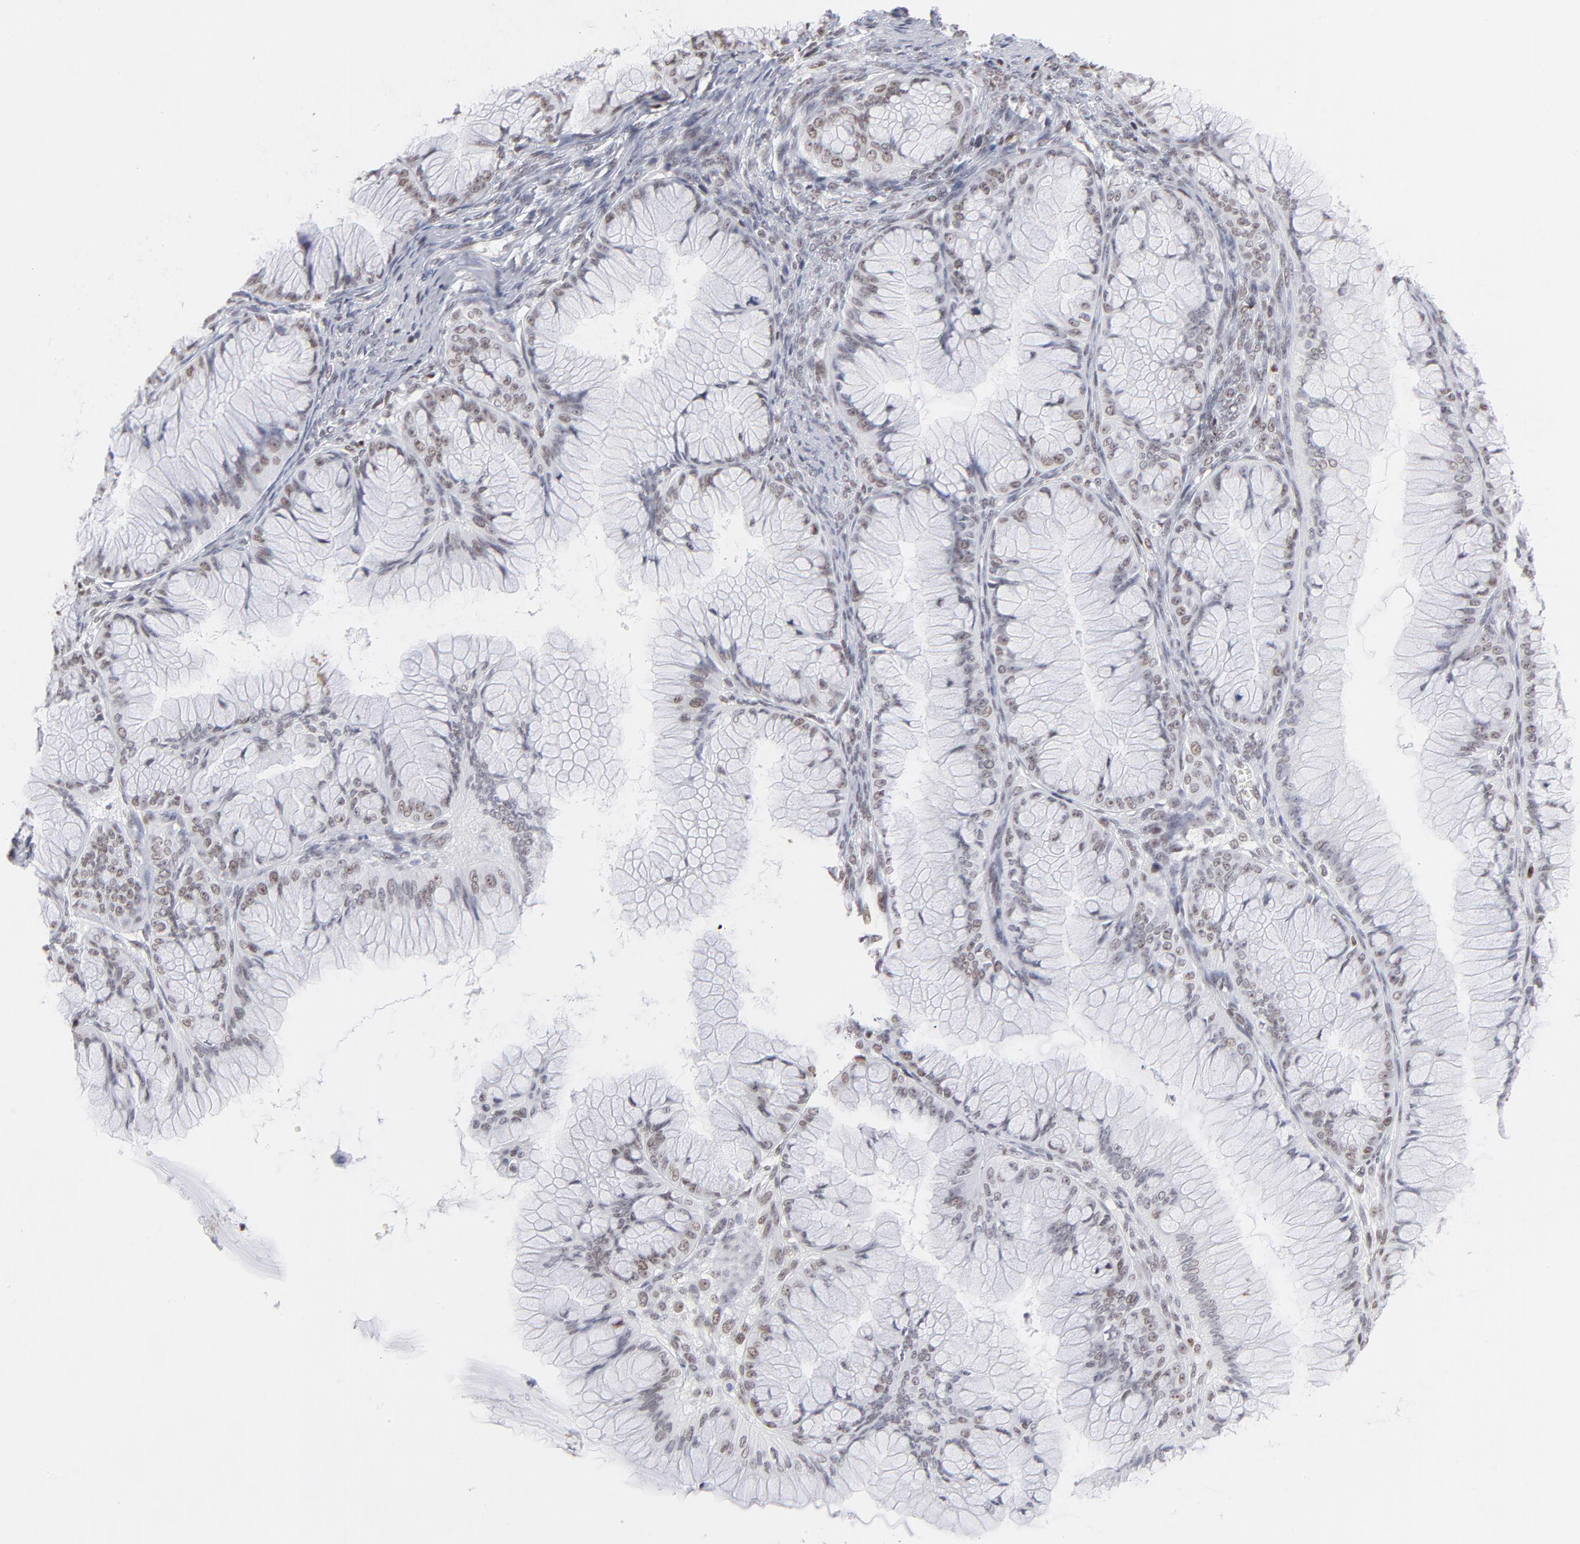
{"staining": {"intensity": "weak", "quantity": "<25%", "location": "nuclear"}, "tissue": "ovarian cancer", "cell_type": "Tumor cells", "image_type": "cancer", "snomed": [{"axis": "morphology", "description": "Cystadenocarcinoma, mucinous, NOS"}, {"axis": "topography", "description": "Ovary"}], "caption": "DAB (3,3'-diaminobenzidine) immunohistochemical staining of human ovarian cancer (mucinous cystadenocarcinoma) displays no significant staining in tumor cells.", "gene": "PARP1", "patient": {"sex": "female", "age": 63}}